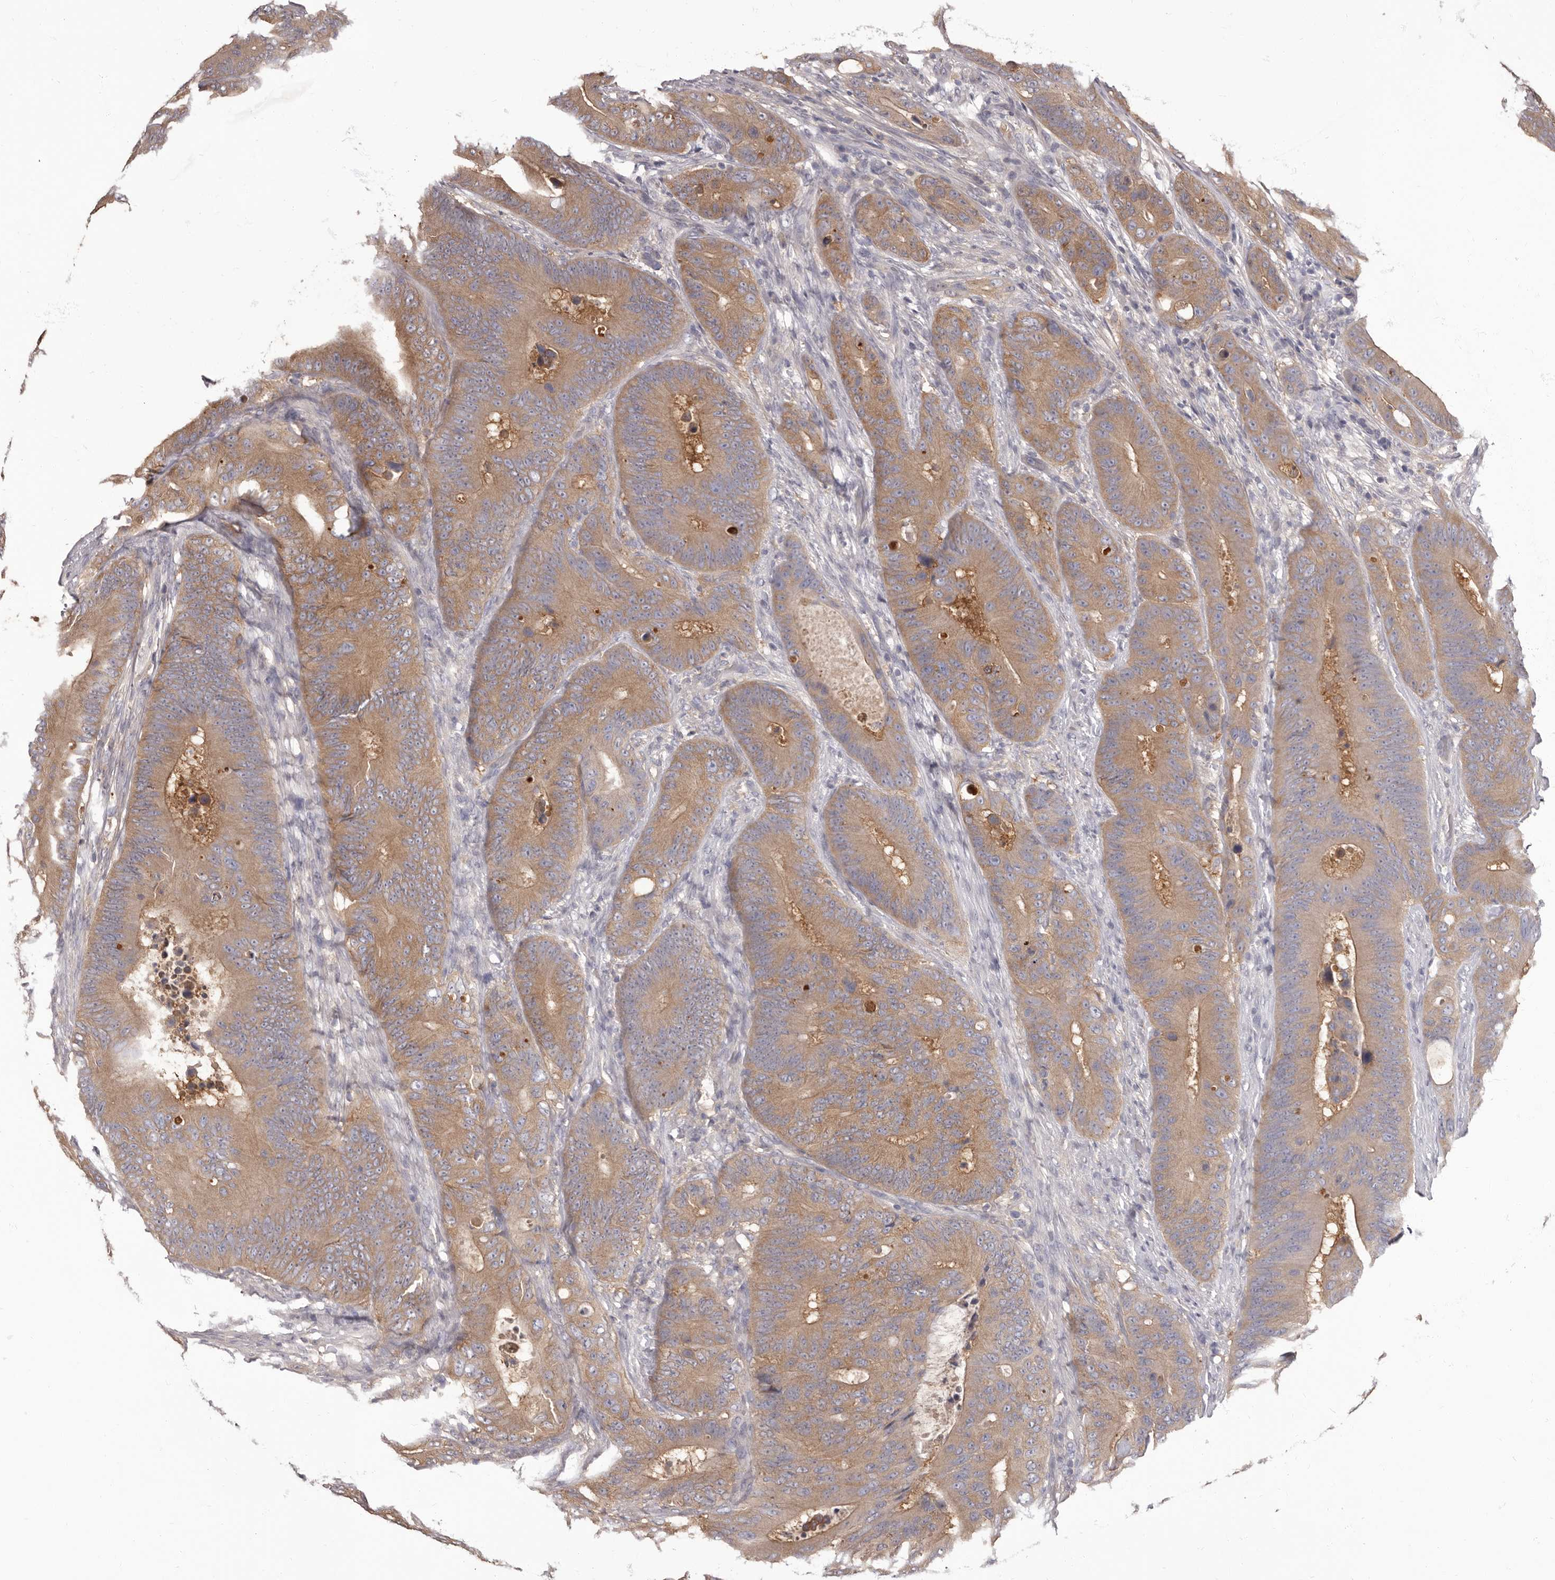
{"staining": {"intensity": "moderate", "quantity": ">75%", "location": "cytoplasmic/membranous"}, "tissue": "colorectal cancer", "cell_type": "Tumor cells", "image_type": "cancer", "snomed": [{"axis": "morphology", "description": "Adenocarcinoma, NOS"}, {"axis": "topography", "description": "Colon"}], "caption": "An IHC micrograph of tumor tissue is shown. Protein staining in brown highlights moderate cytoplasmic/membranous positivity in colorectal adenocarcinoma within tumor cells.", "gene": "APEH", "patient": {"sex": "male", "age": 83}}